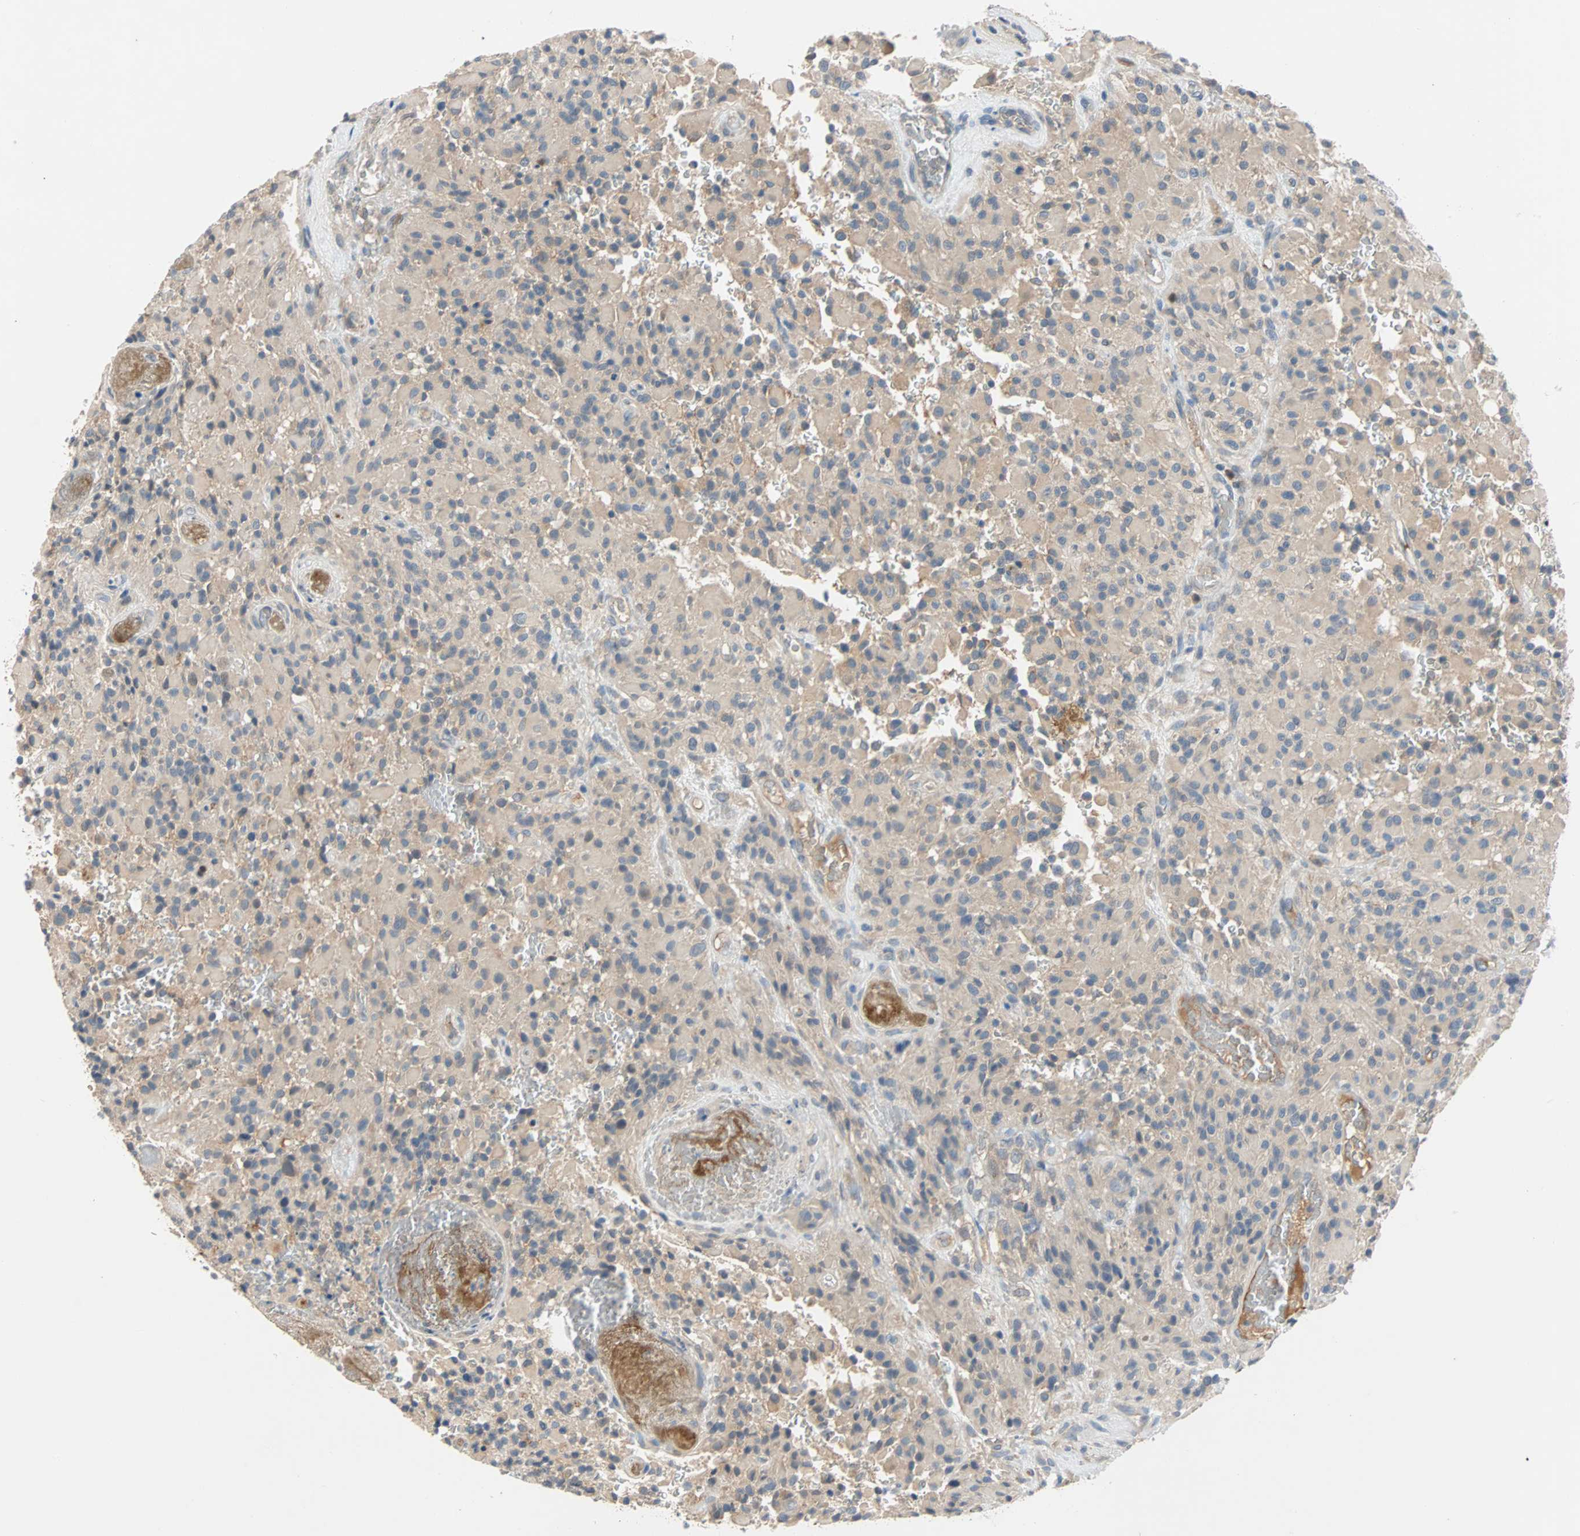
{"staining": {"intensity": "negative", "quantity": "none", "location": "none"}, "tissue": "glioma", "cell_type": "Tumor cells", "image_type": "cancer", "snomed": [{"axis": "morphology", "description": "Glioma, malignant, High grade"}, {"axis": "topography", "description": "Brain"}], "caption": "Tumor cells show no significant expression in glioma.", "gene": "MAP4K1", "patient": {"sex": "male", "age": 71}}